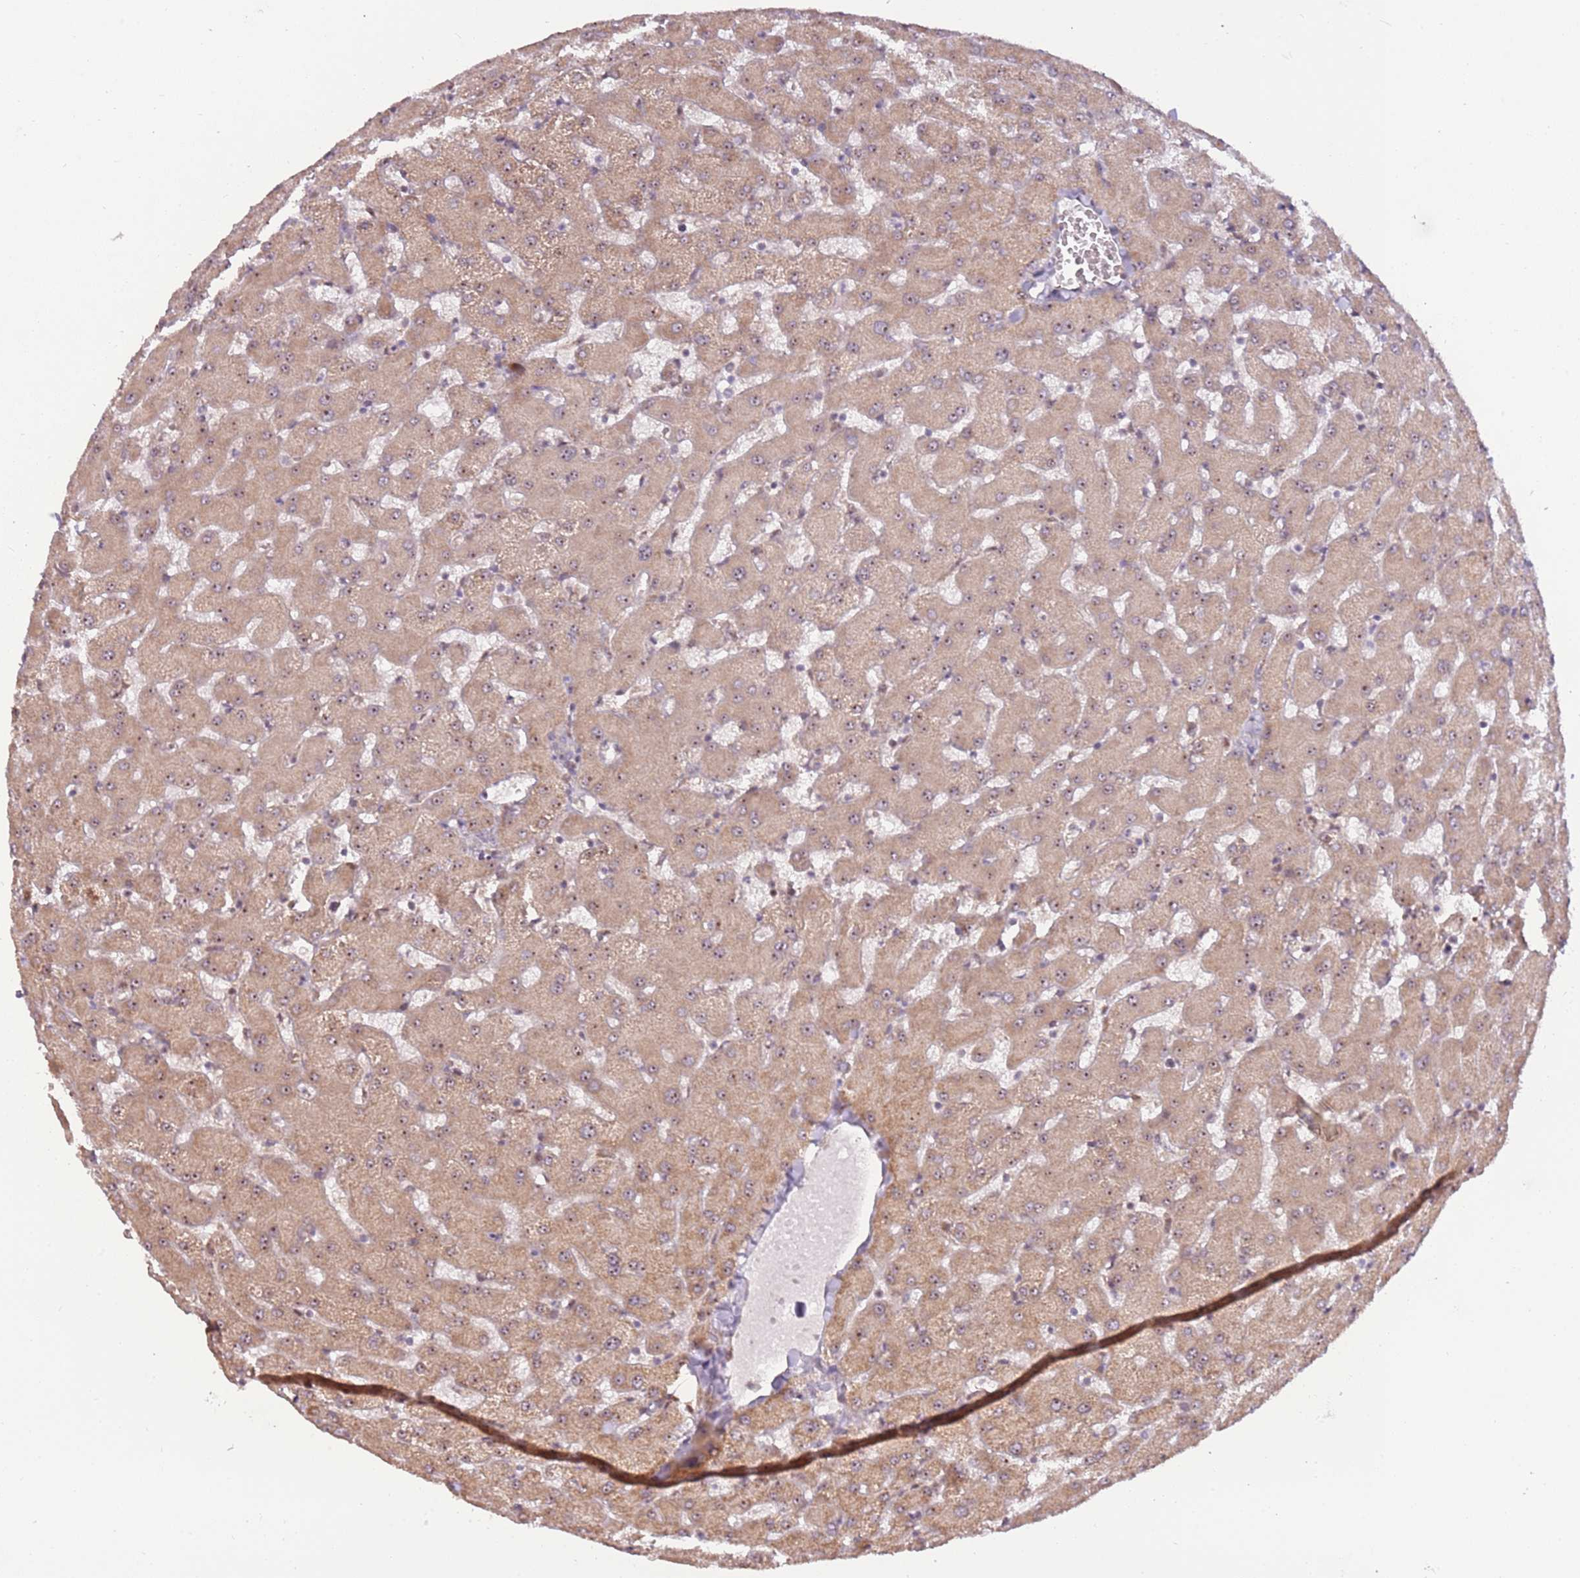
{"staining": {"intensity": "negative", "quantity": "none", "location": "none"}, "tissue": "liver", "cell_type": "Cholangiocytes", "image_type": "normal", "snomed": [{"axis": "morphology", "description": "Normal tissue, NOS"}, {"axis": "topography", "description": "Liver"}], "caption": "IHC micrograph of unremarkable liver: liver stained with DAB (3,3'-diaminobenzidine) reveals no significant protein positivity in cholangiocytes.", "gene": "UCMA", "patient": {"sex": "female", "age": 63}}